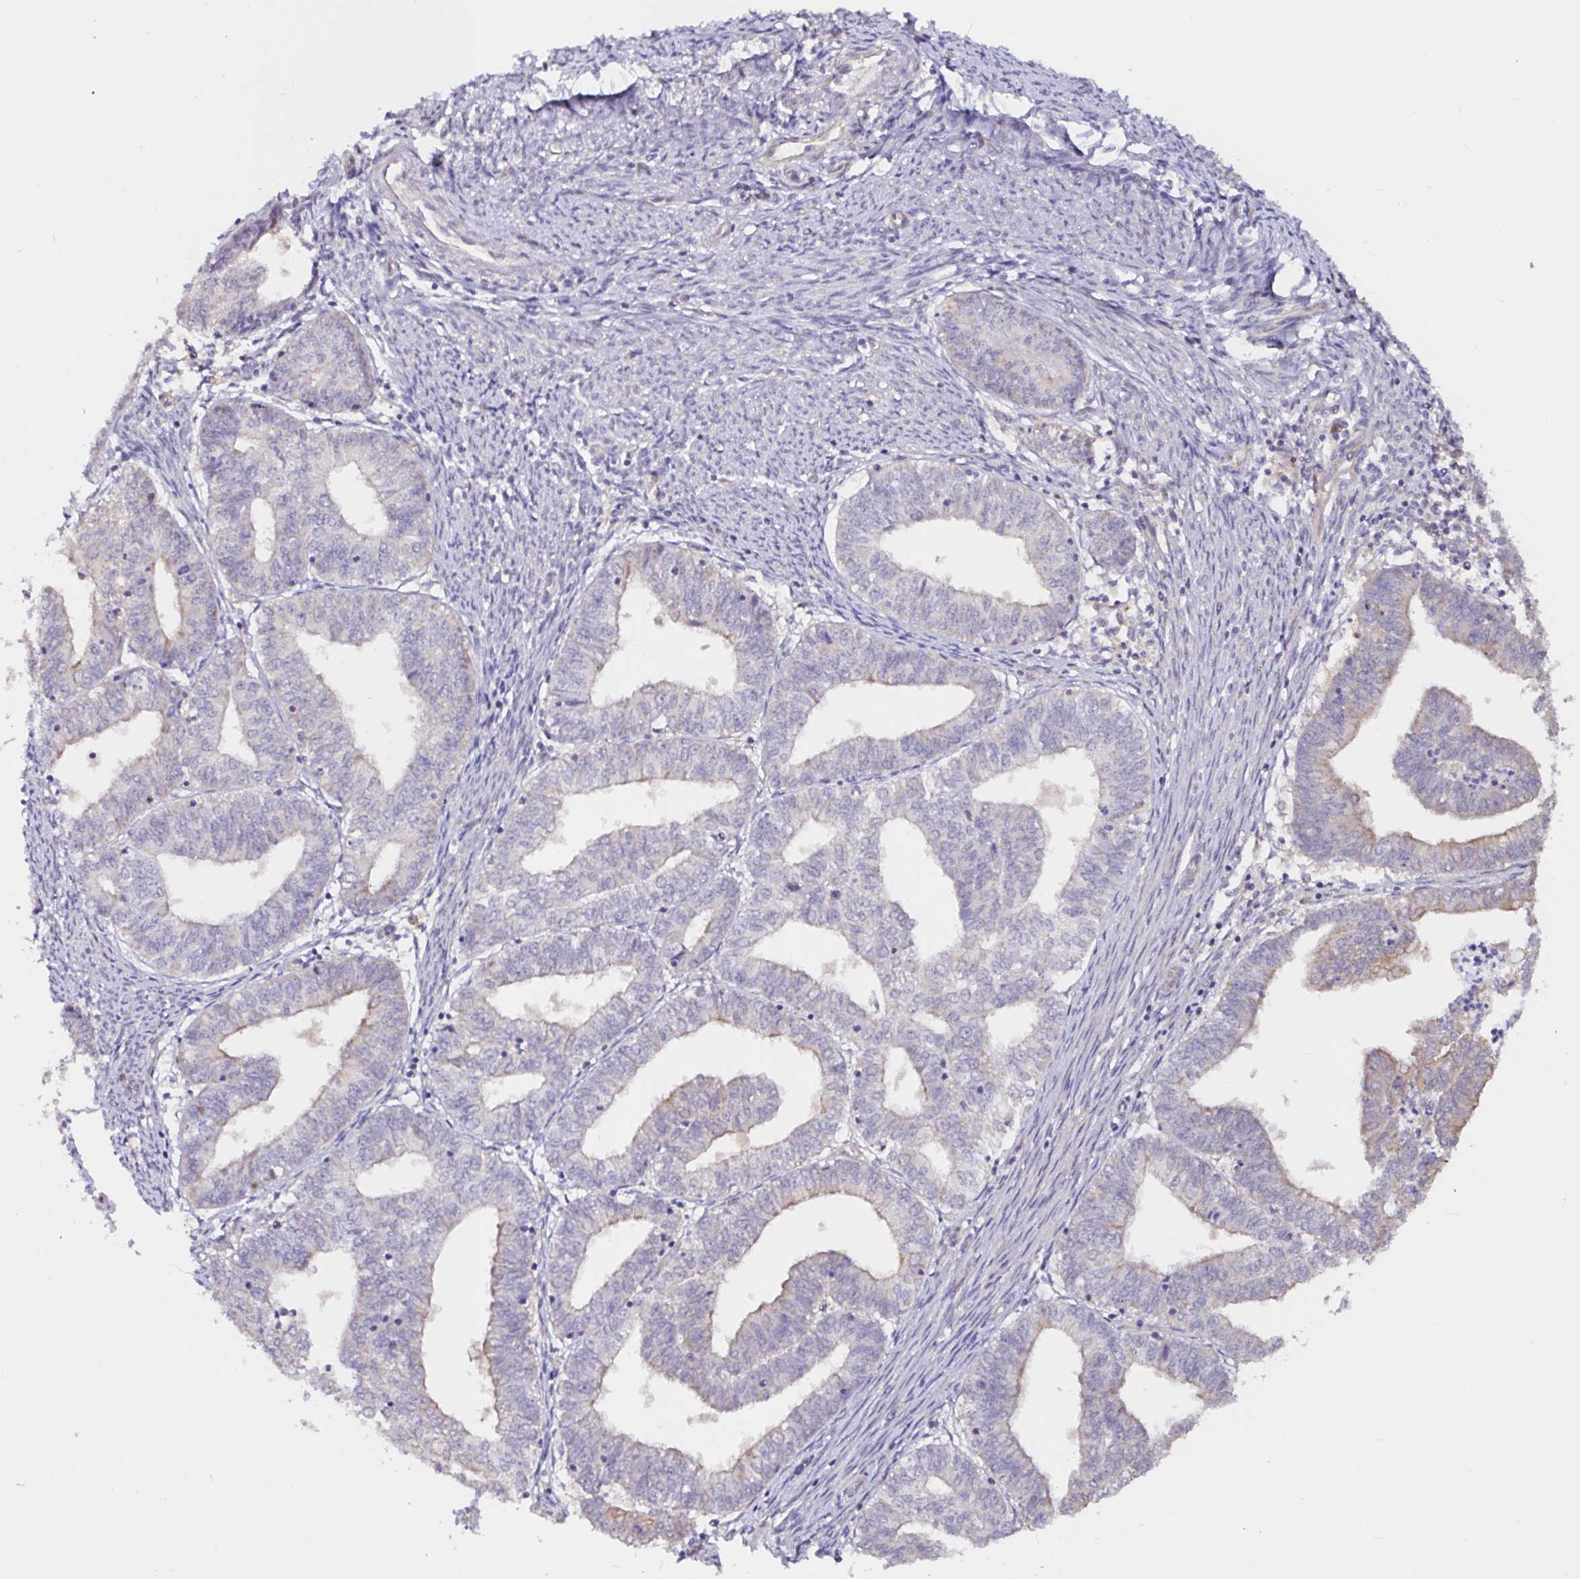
{"staining": {"intensity": "weak", "quantity": "<25%", "location": "cytoplasmic/membranous"}, "tissue": "endometrial cancer", "cell_type": "Tumor cells", "image_type": "cancer", "snomed": [{"axis": "morphology", "description": "Adenocarcinoma, NOS"}, {"axis": "topography", "description": "Endometrium"}], "caption": "Immunohistochemistry (IHC) photomicrograph of neoplastic tissue: endometrial adenocarcinoma stained with DAB (3,3'-diaminobenzidine) reveals no significant protein positivity in tumor cells.", "gene": "RSRP1", "patient": {"sex": "female", "age": 61}}